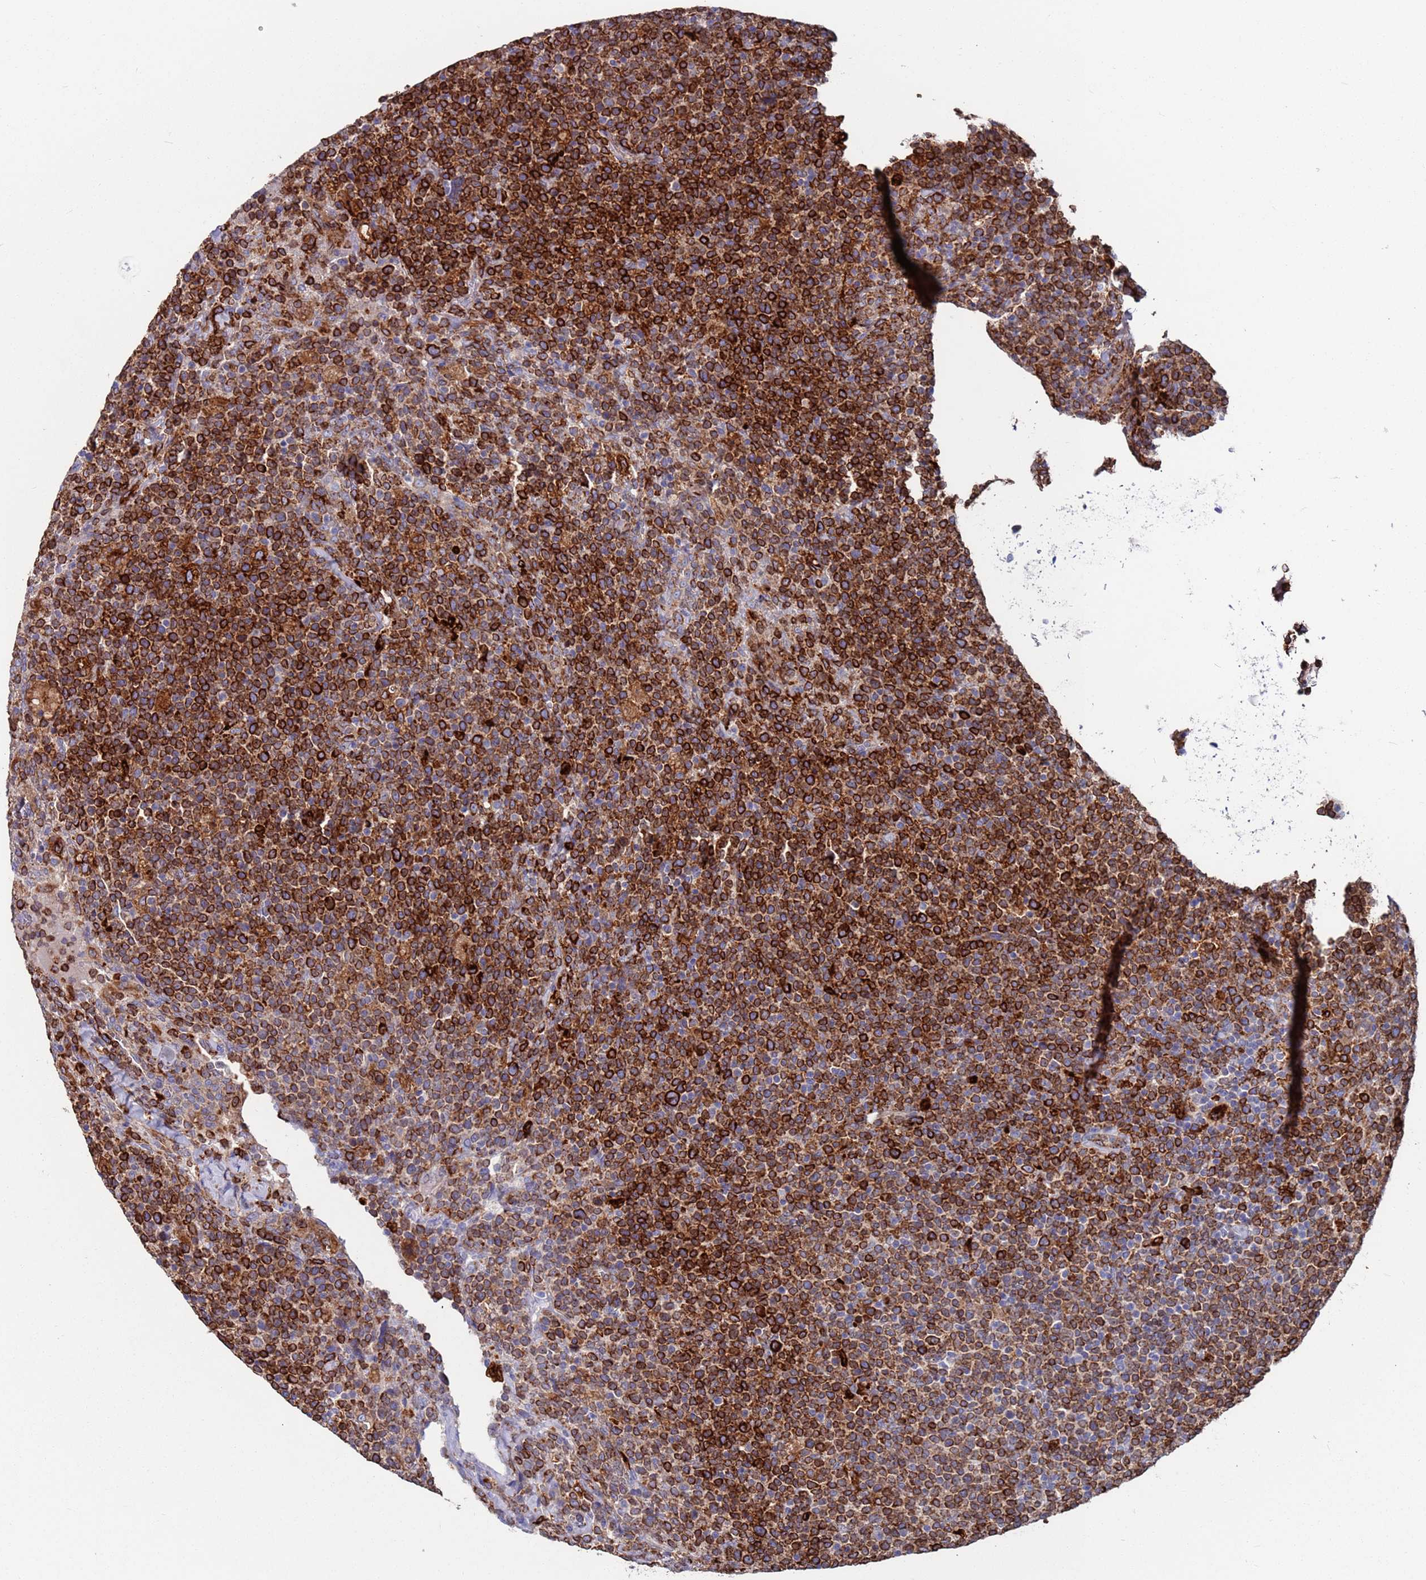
{"staining": {"intensity": "strong", "quantity": ">75%", "location": "cytoplasmic/membranous"}, "tissue": "lymphoma", "cell_type": "Tumor cells", "image_type": "cancer", "snomed": [{"axis": "morphology", "description": "Malignant lymphoma, non-Hodgkin's type, High grade"}, {"axis": "topography", "description": "Lymph node"}], "caption": "Lymphoma stained with DAB immunohistochemistry displays high levels of strong cytoplasmic/membranous positivity in approximately >75% of tumor cells.", "gene": "GREB1L", "patient": {"sex": "male", "age": 61}}